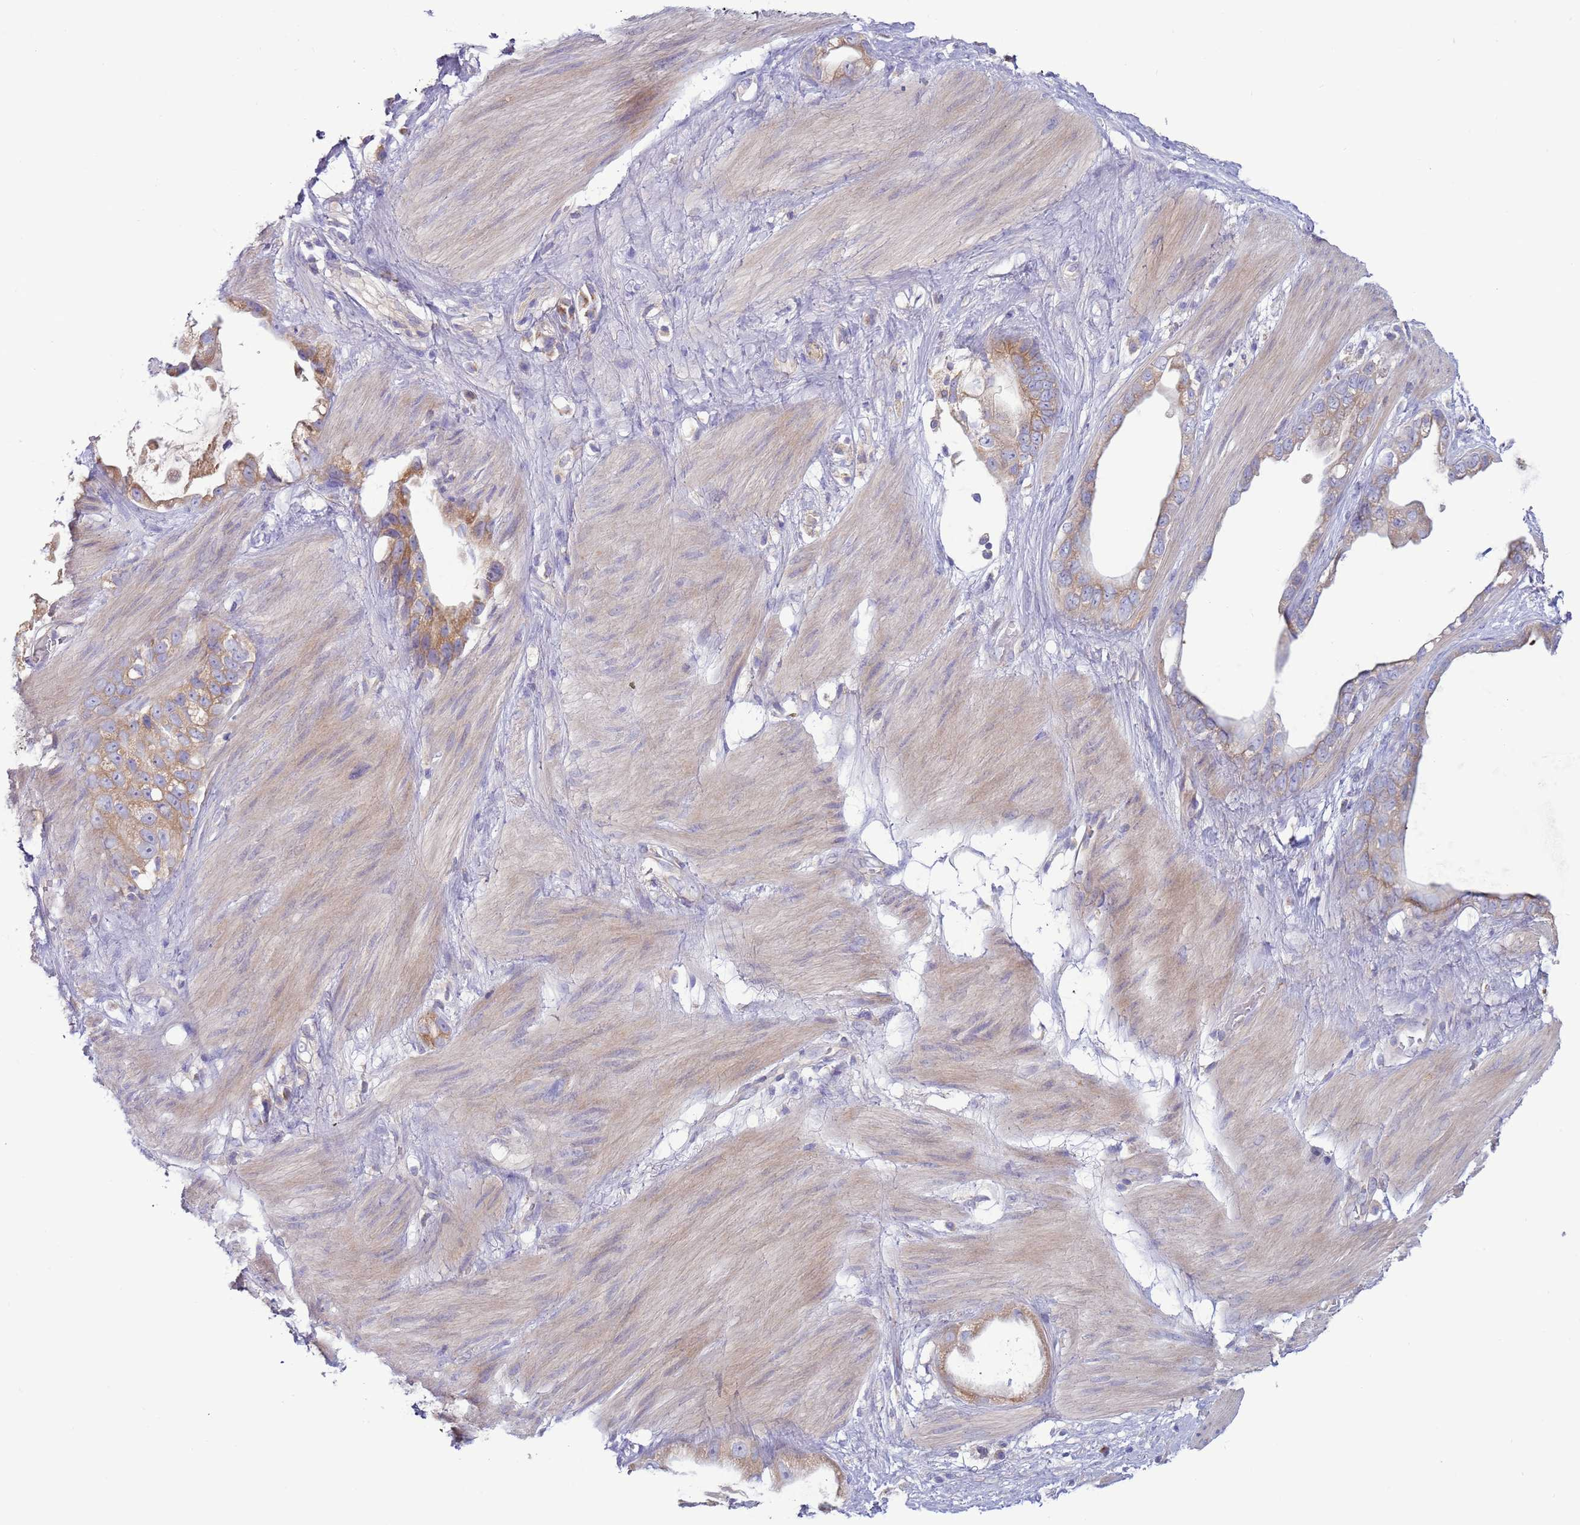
{"staining": {"intensity": "moderate", "quantity": ">75%", "location": "cytoplasmic/membranous"}, "tissue": "stomach cancer", "cell_type": "Tumor cells", "image_type": "cancer", "snomed": [{"axis": "morphology", "description": "Adenocarcinoma, NOS"}, {"axis": "topography", "description": "Stomach"}], "caption": "This image reveals immunohistochemistry (IHC) staining of stomach cancer (adenocarcinoma), with medium moderate cytoplasmic/membranous staining in about >75% of tumor cells.", "gene": "UQCRQ", "patient": {"sex": "male", "age": 55}}